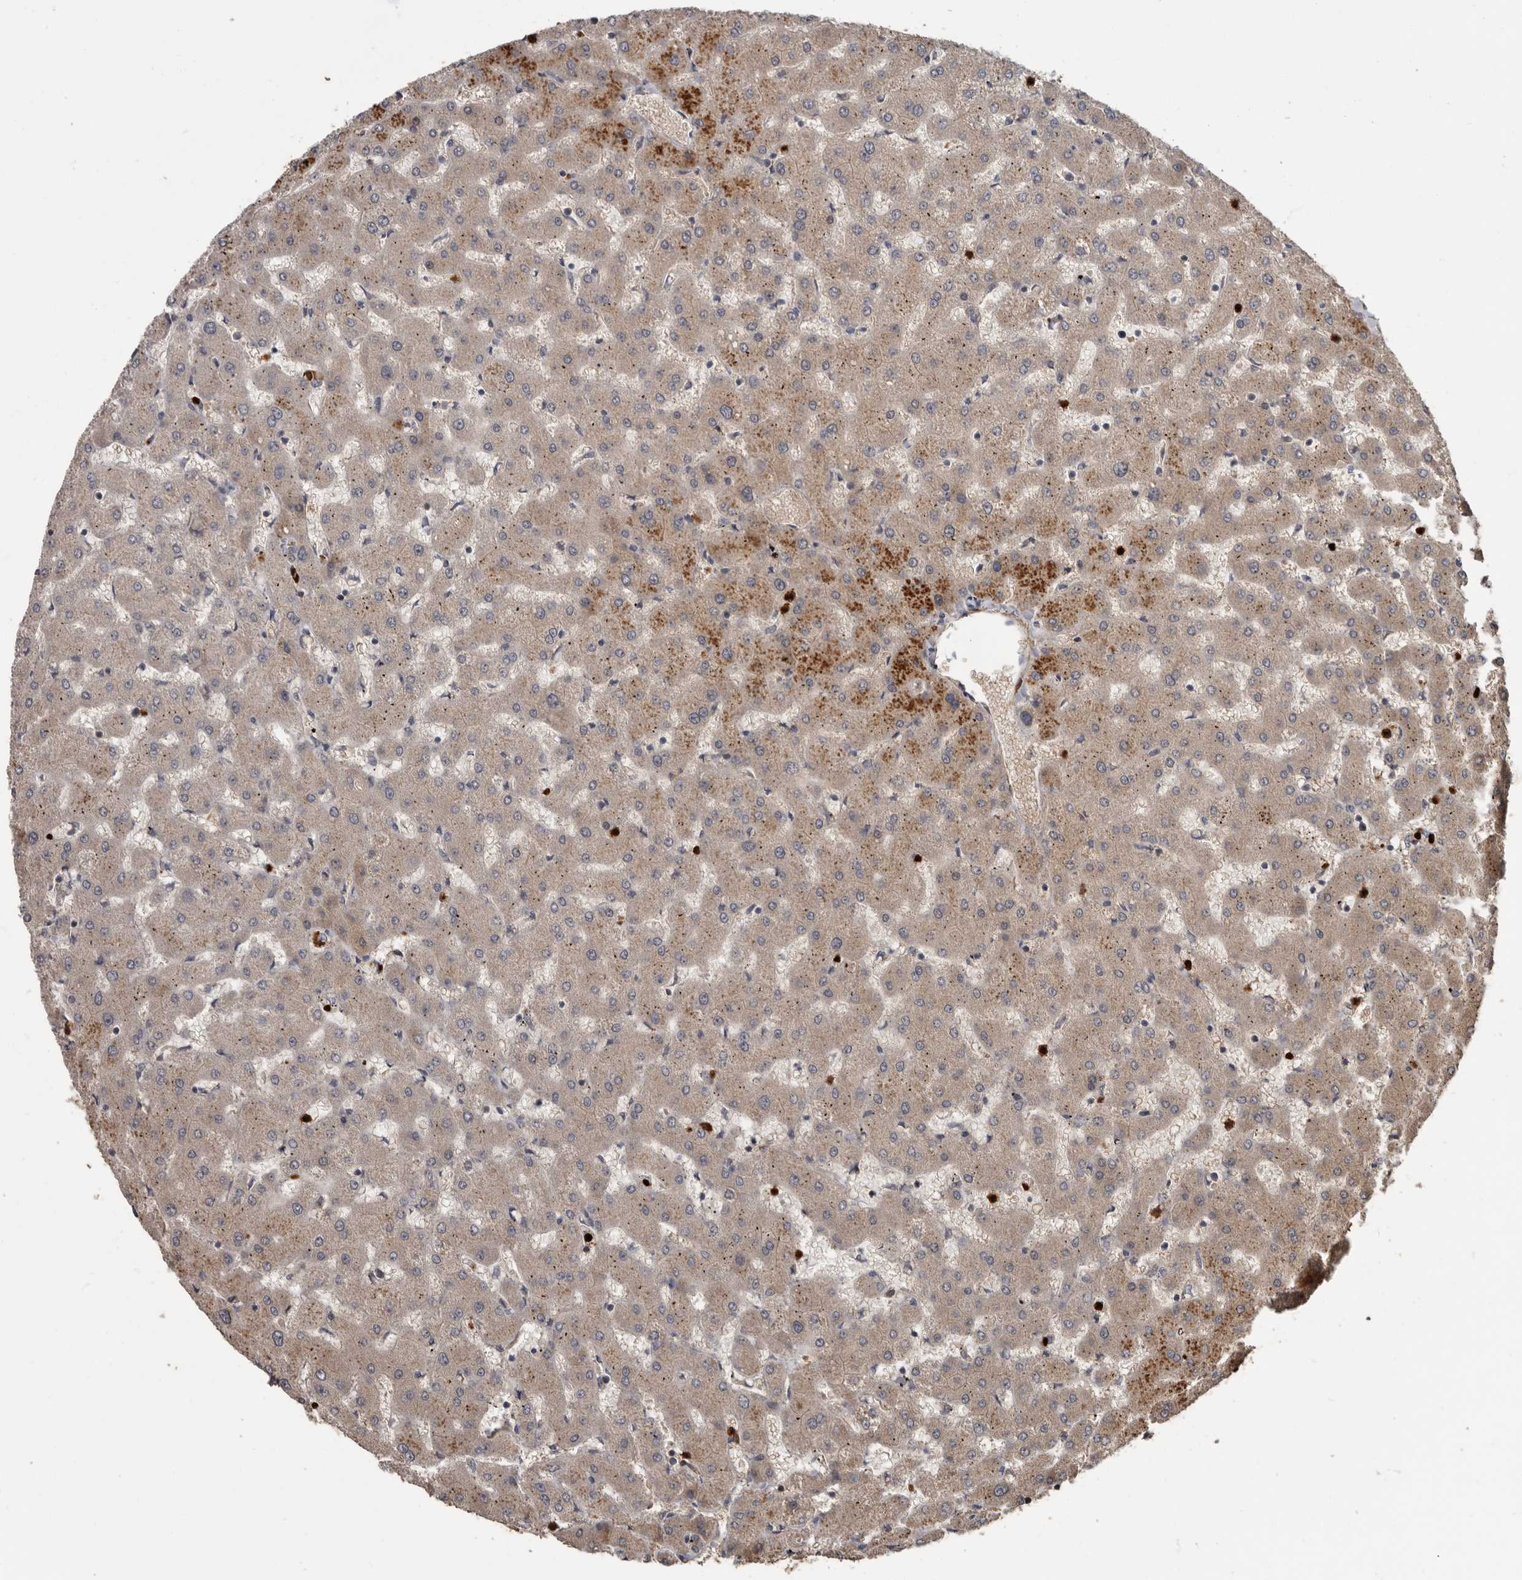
{"staining": {"intensity": "weak", "quantity": ">75%", "location": "cytoplasmic/membranous"}, "tissue": "liver", "cell_type": "Cholangiocytes", "image_type": "normal", "snomed": [{"axis": "morphology", "description": "Normal tissue, NOS"}, {"axis": "topography", "description": "Liver"}], "caption": "Cholangiocytes show low levels of weak cytoplasmic/membranous positivity in approximately >75% of cells in unremarkable human liver.", "gene": "ARHGEF5", "patient": {"sex": "female", "age": 63}}